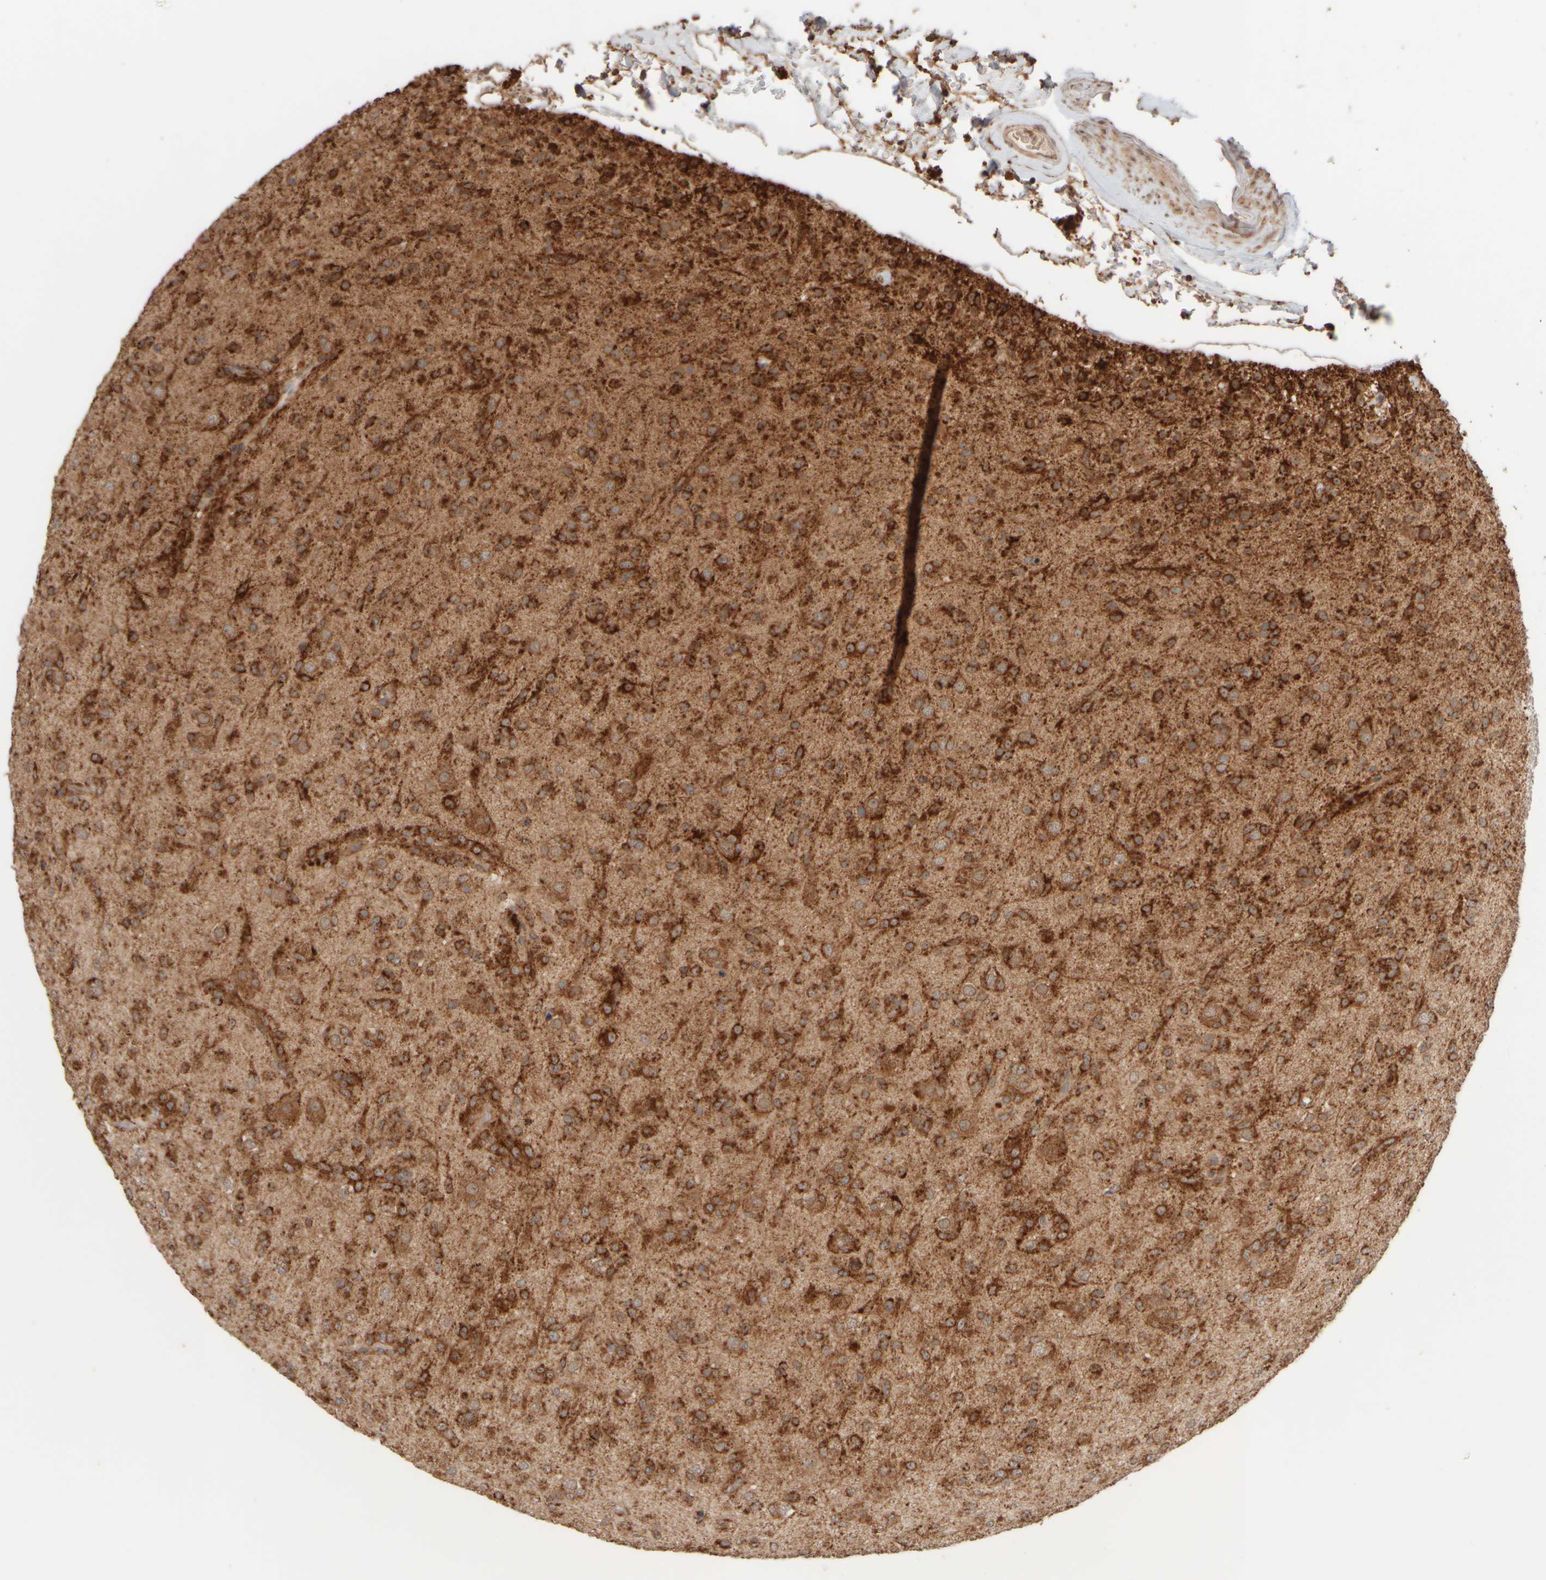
{"staining": {"intensity": "strong", "quantity": ">75%", "location": "cytoplasmic/membranous"}, "tissue": "glioma", "cell_type": "Tumor cells", "image_type": "cancer", "snomed": [{"axis": "morphology", "description": "Glioma, malignant, Low grade"}, {"axis": "topography", "description": "Brain"}], "caption": "Protein staining of malignant glioma (low-grade) tissue exhibits strong cytoplasmic/membranous staining in about >75% of tumor cells. The staining is performed using DAB (3,3'-diaminobenzidine) brown chromogen to label protein expression. The nuclei are counter-stained blue using hematoxylin.", "gene": "EIF2B3", "patient": {"sex": "male", "age": 65}}